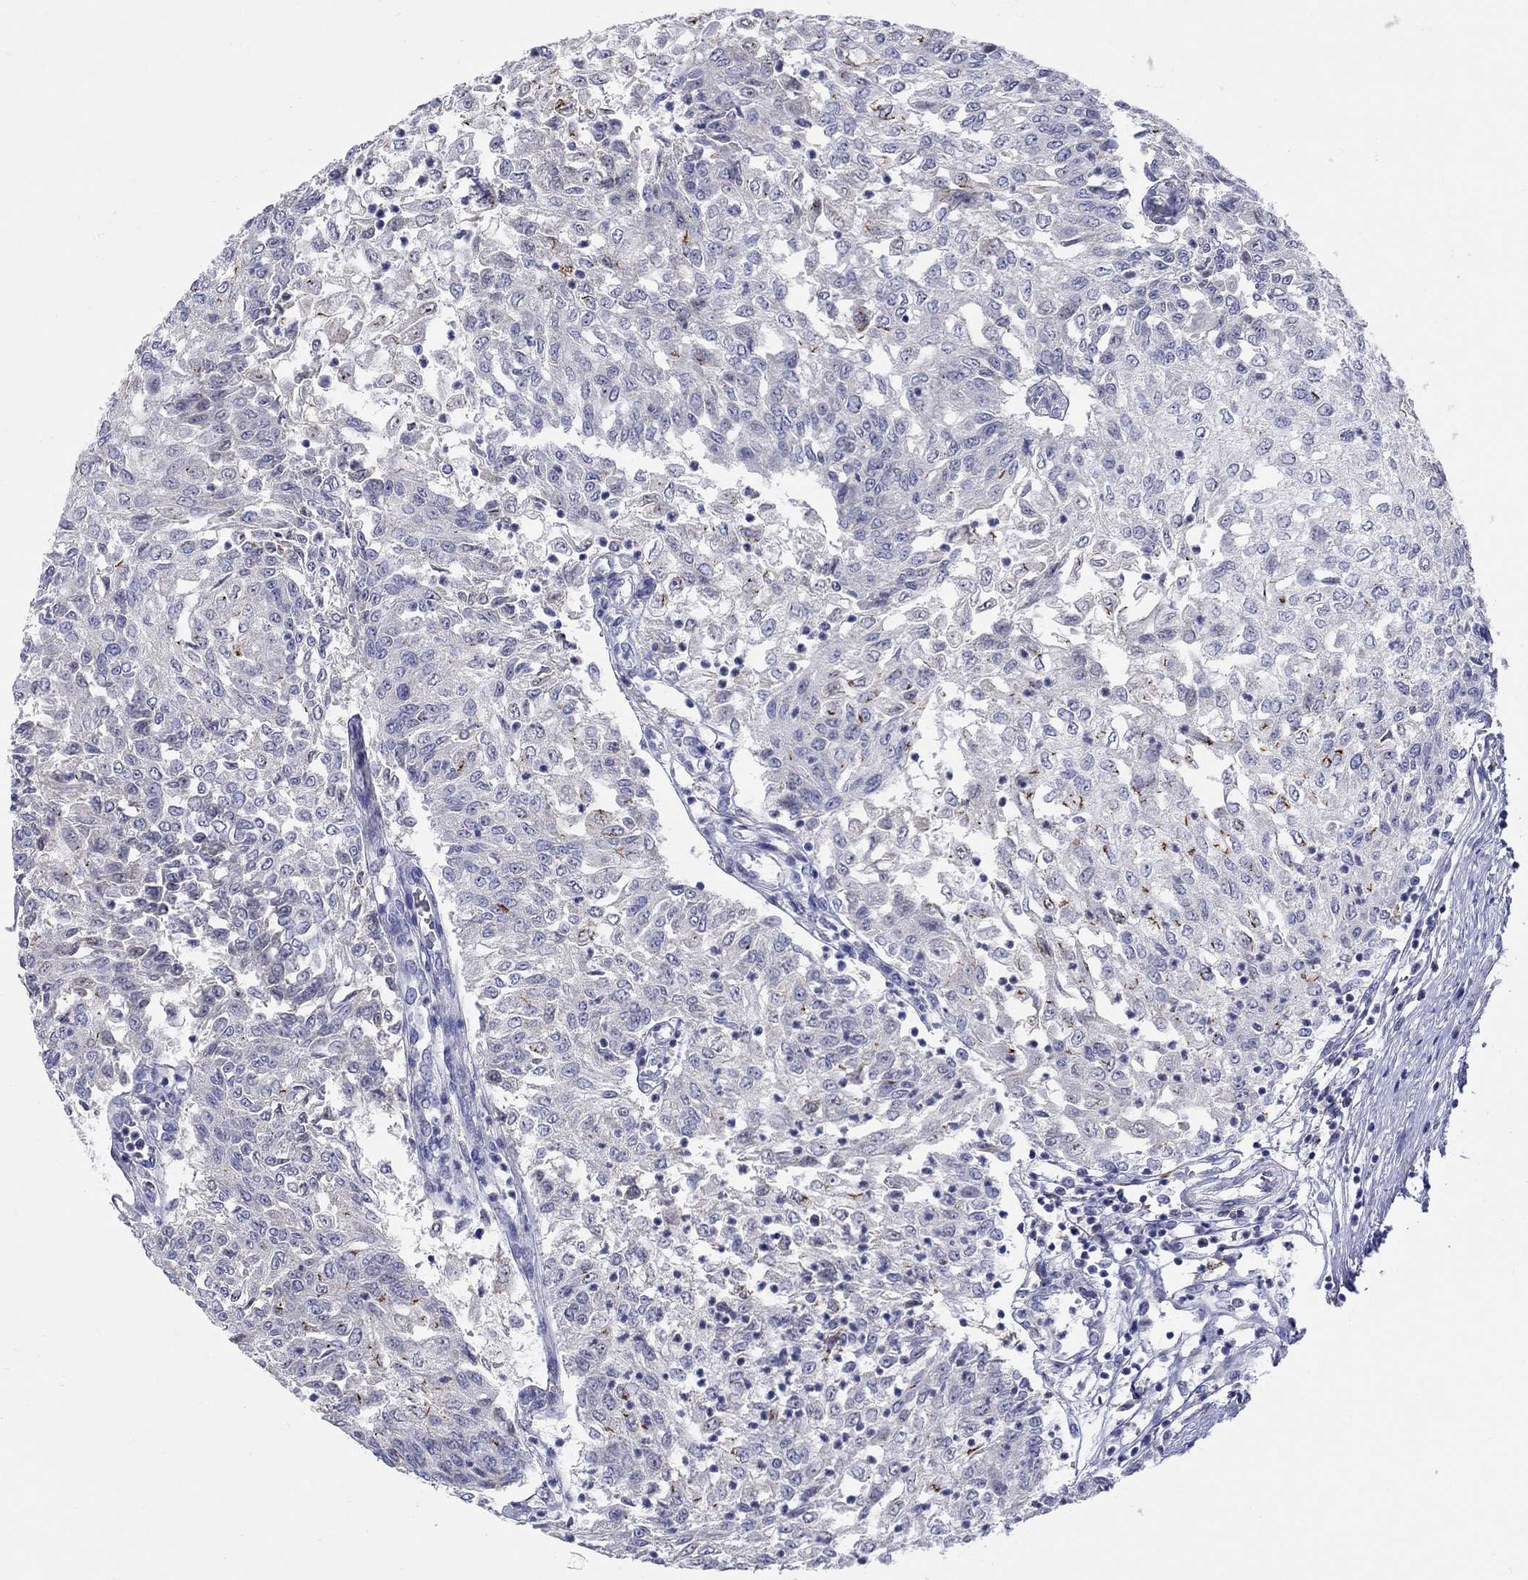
{"staining": {"intensity": "moderate", "quantity": "<25%", "location": "nuclear"}, "tissue": "urothelial cancer", "cell_type": "Tumor cells", "image_type": "cancer", "snomed": [{"axis": "morphology", "description": "Urothelial carcinoma, Low grade"}, {"axis": "topography", "description": "Urinary bladder"}], "caption": "Human urothelial cancer stained with a brown dye reveals moderate nuclear positive staining in about <25% of tumor cells.", "gene": "REEP2", "patient": {"sex": "male", "age": 78}}